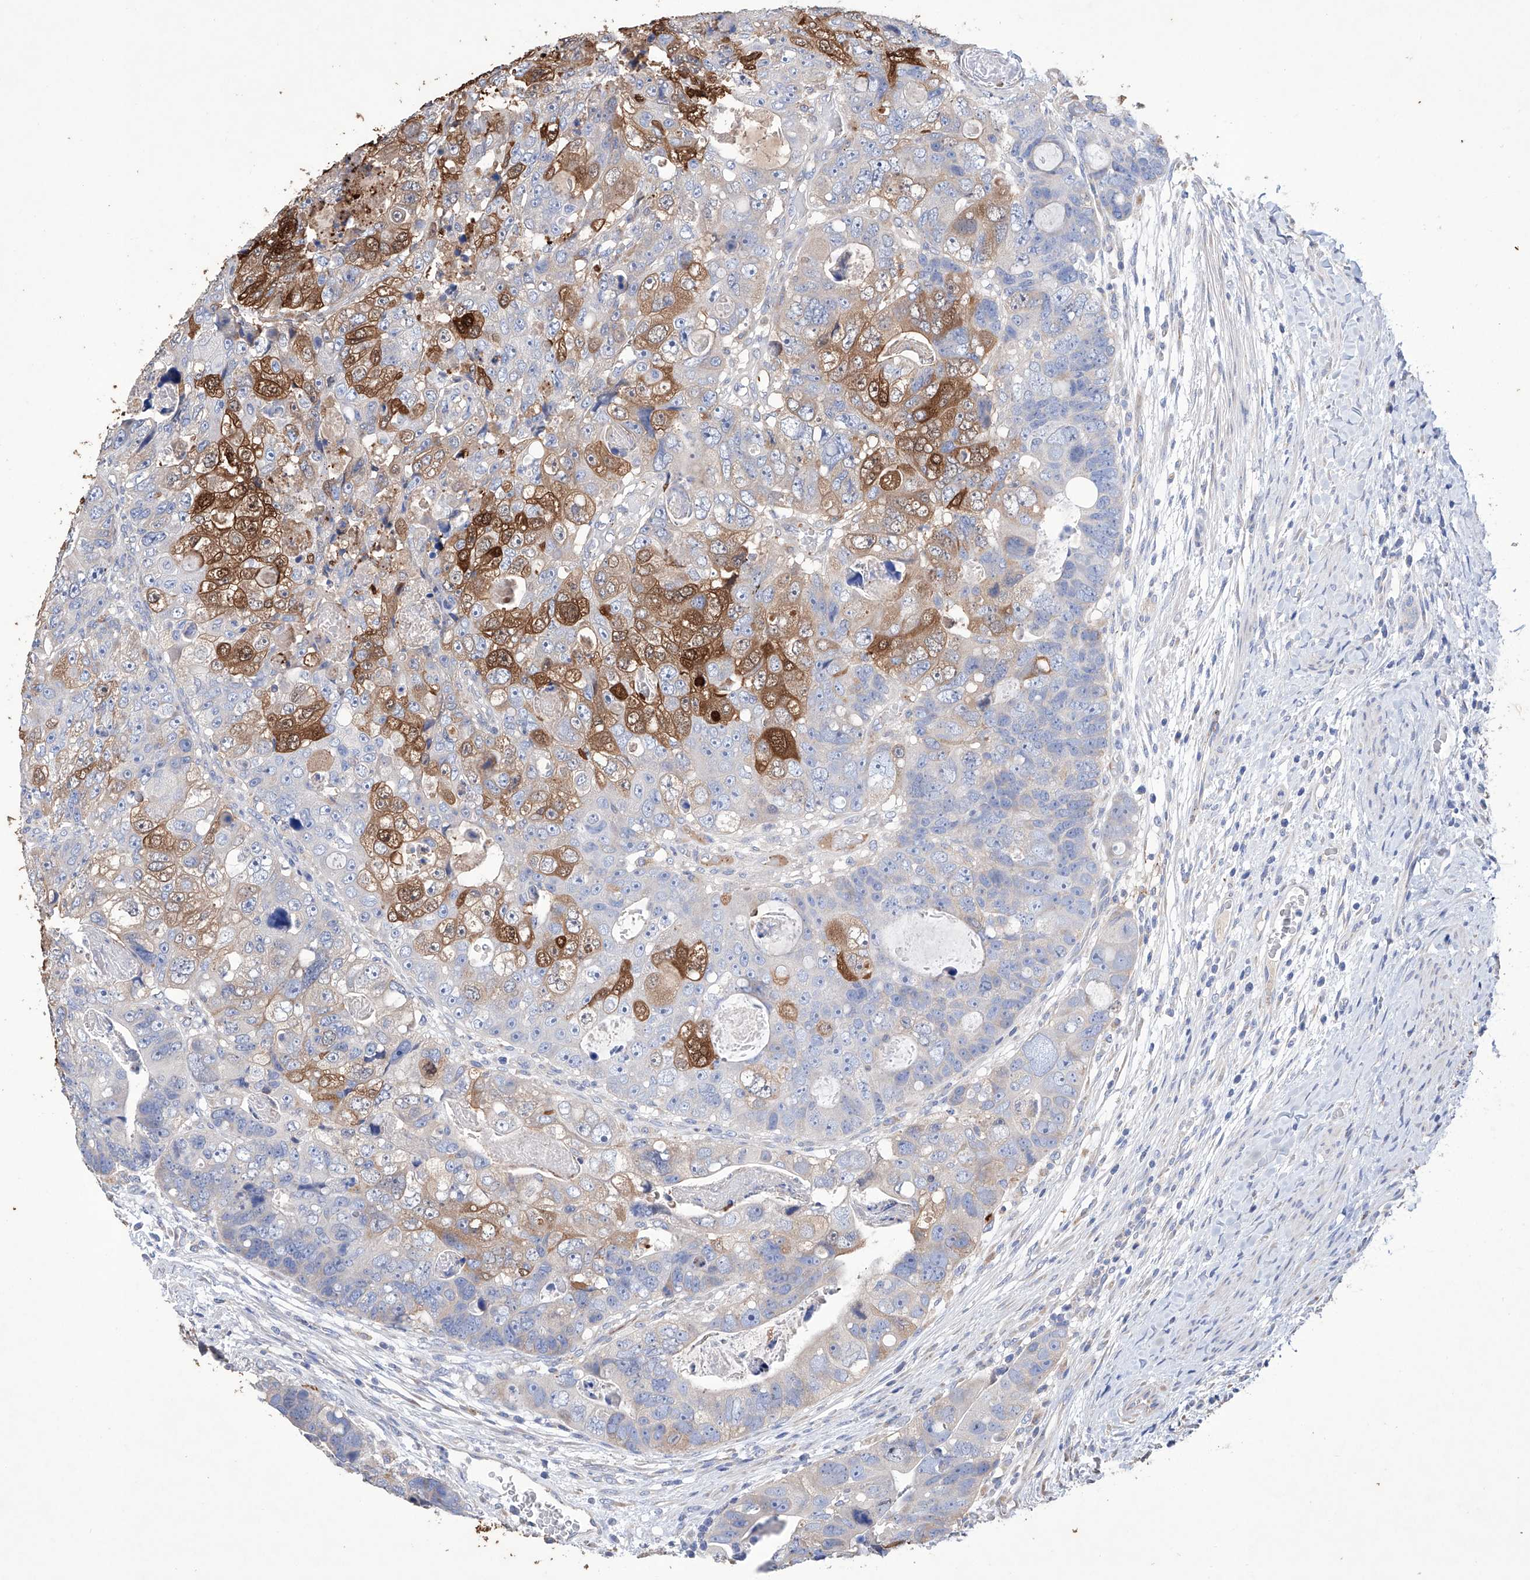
{"staining": {"intensity": "moderate", "quantity": "25%-75%", "location": "cytoplasmic/membranous,nuclear"}, "tissue": "colorectal cancer", "cell_type": "Tumor cells", "image_type": "cancer", "snomed": [{"axis": "morphology", "description": "Adenocarcinoma, NOS"}, {"axis": "topography", "description": "Rectum"}], "caption": "A brown stain shows moderate cytoplasmic/membranous and nuclear expression of a protein in human adenocarcinoma (colorectal) tumor cells. Nuclei are stained in blue.", "gene": "AFG1L", "patient": {"sex": "male", "age": 59}}